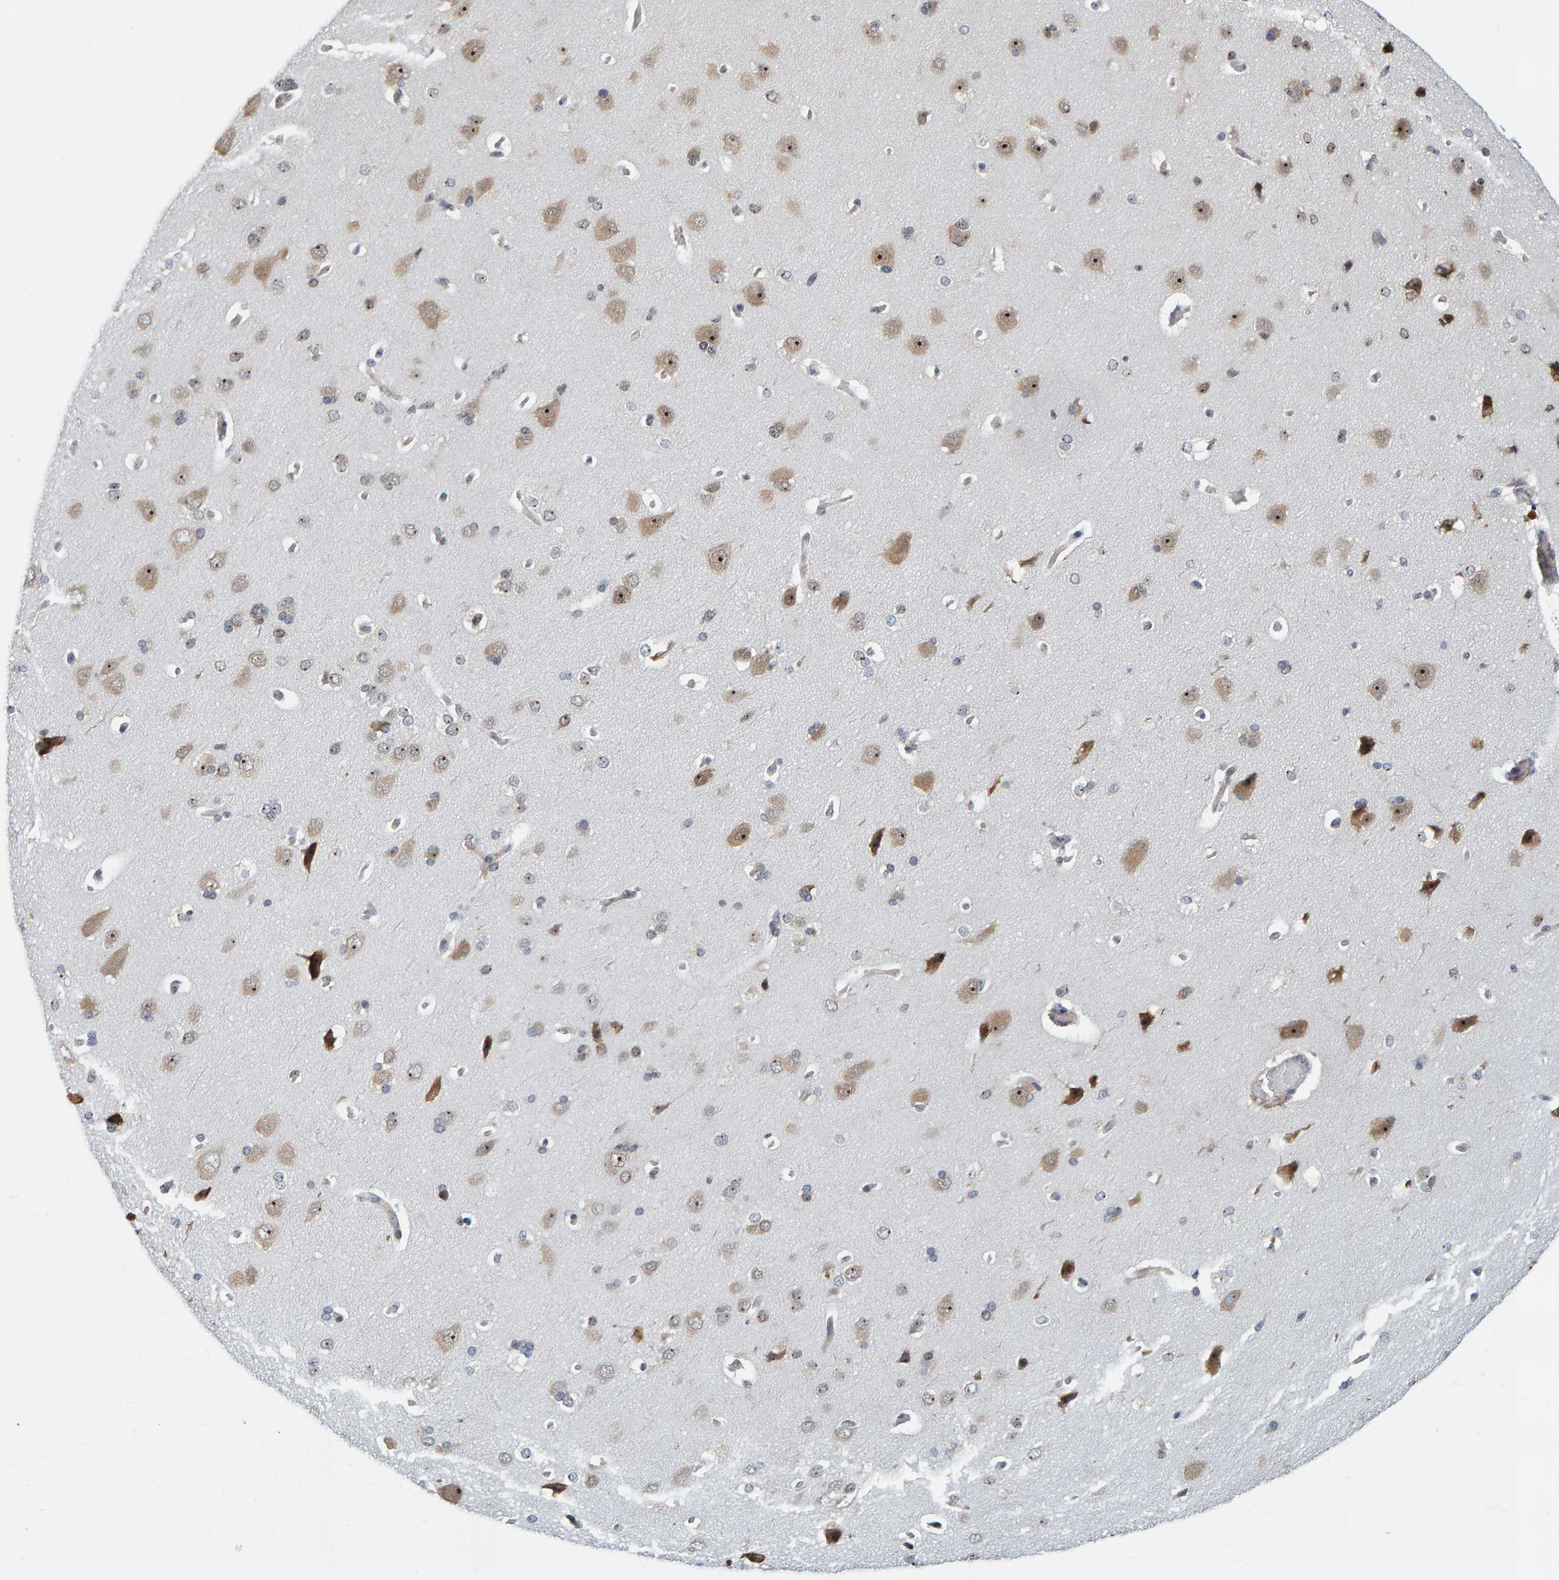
{"staining": {"intensity": "negative", "quantity": "none", "location": "none"}, "tissue": "cerebral cortex", "cell_type": "Endothelial cells", "image_type": "normal", "snomed": [{"axis": "morphology", "description": "Normal tissue, NOS"}, {"axis": "topography", "description": "Cerebral cortex"}], "caption": "Endothelial cells are negative for brown protein staining in unremarkable cerebral cortex.", "gene": "POLR1E", "patient": {"sex": "male", "age": 62}}